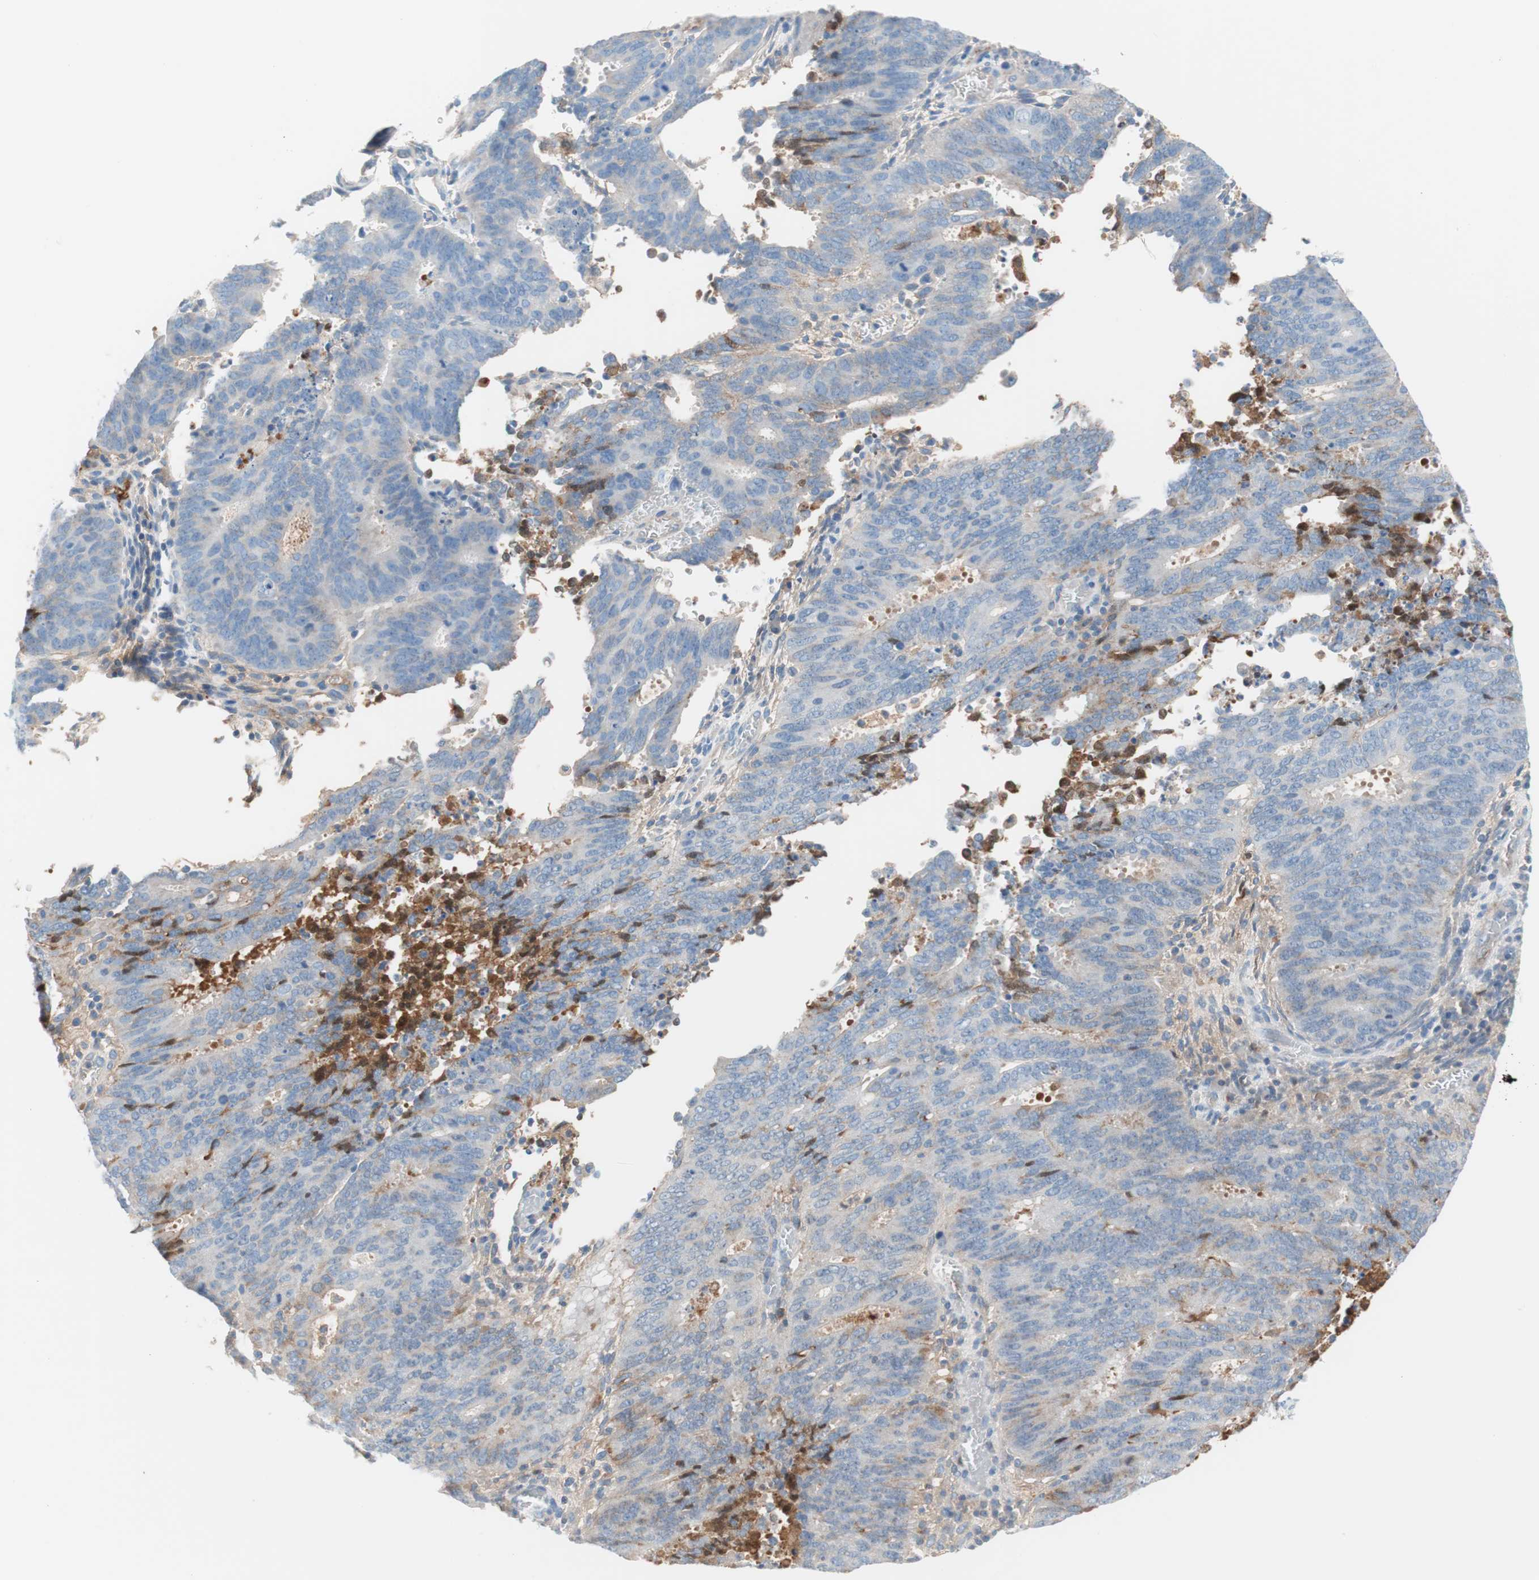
{"staining": {"intensity": "negative", "quantity": "none", "location": "none"}, "tissue": "cervical cancer", "cell_type": "Tumor cells", "image_type": "cancer", "snomed": [{"axis": "morphology", "description": "Adenocarcinoma, NOS"}, {"axis": "topography", "description": "Cervix"}], "caption": "A micrograph of human cervical cancer is negative for staining in tumor cells.", "gene": "RBP4", "patient": {"sex": "female", "age": 44}}